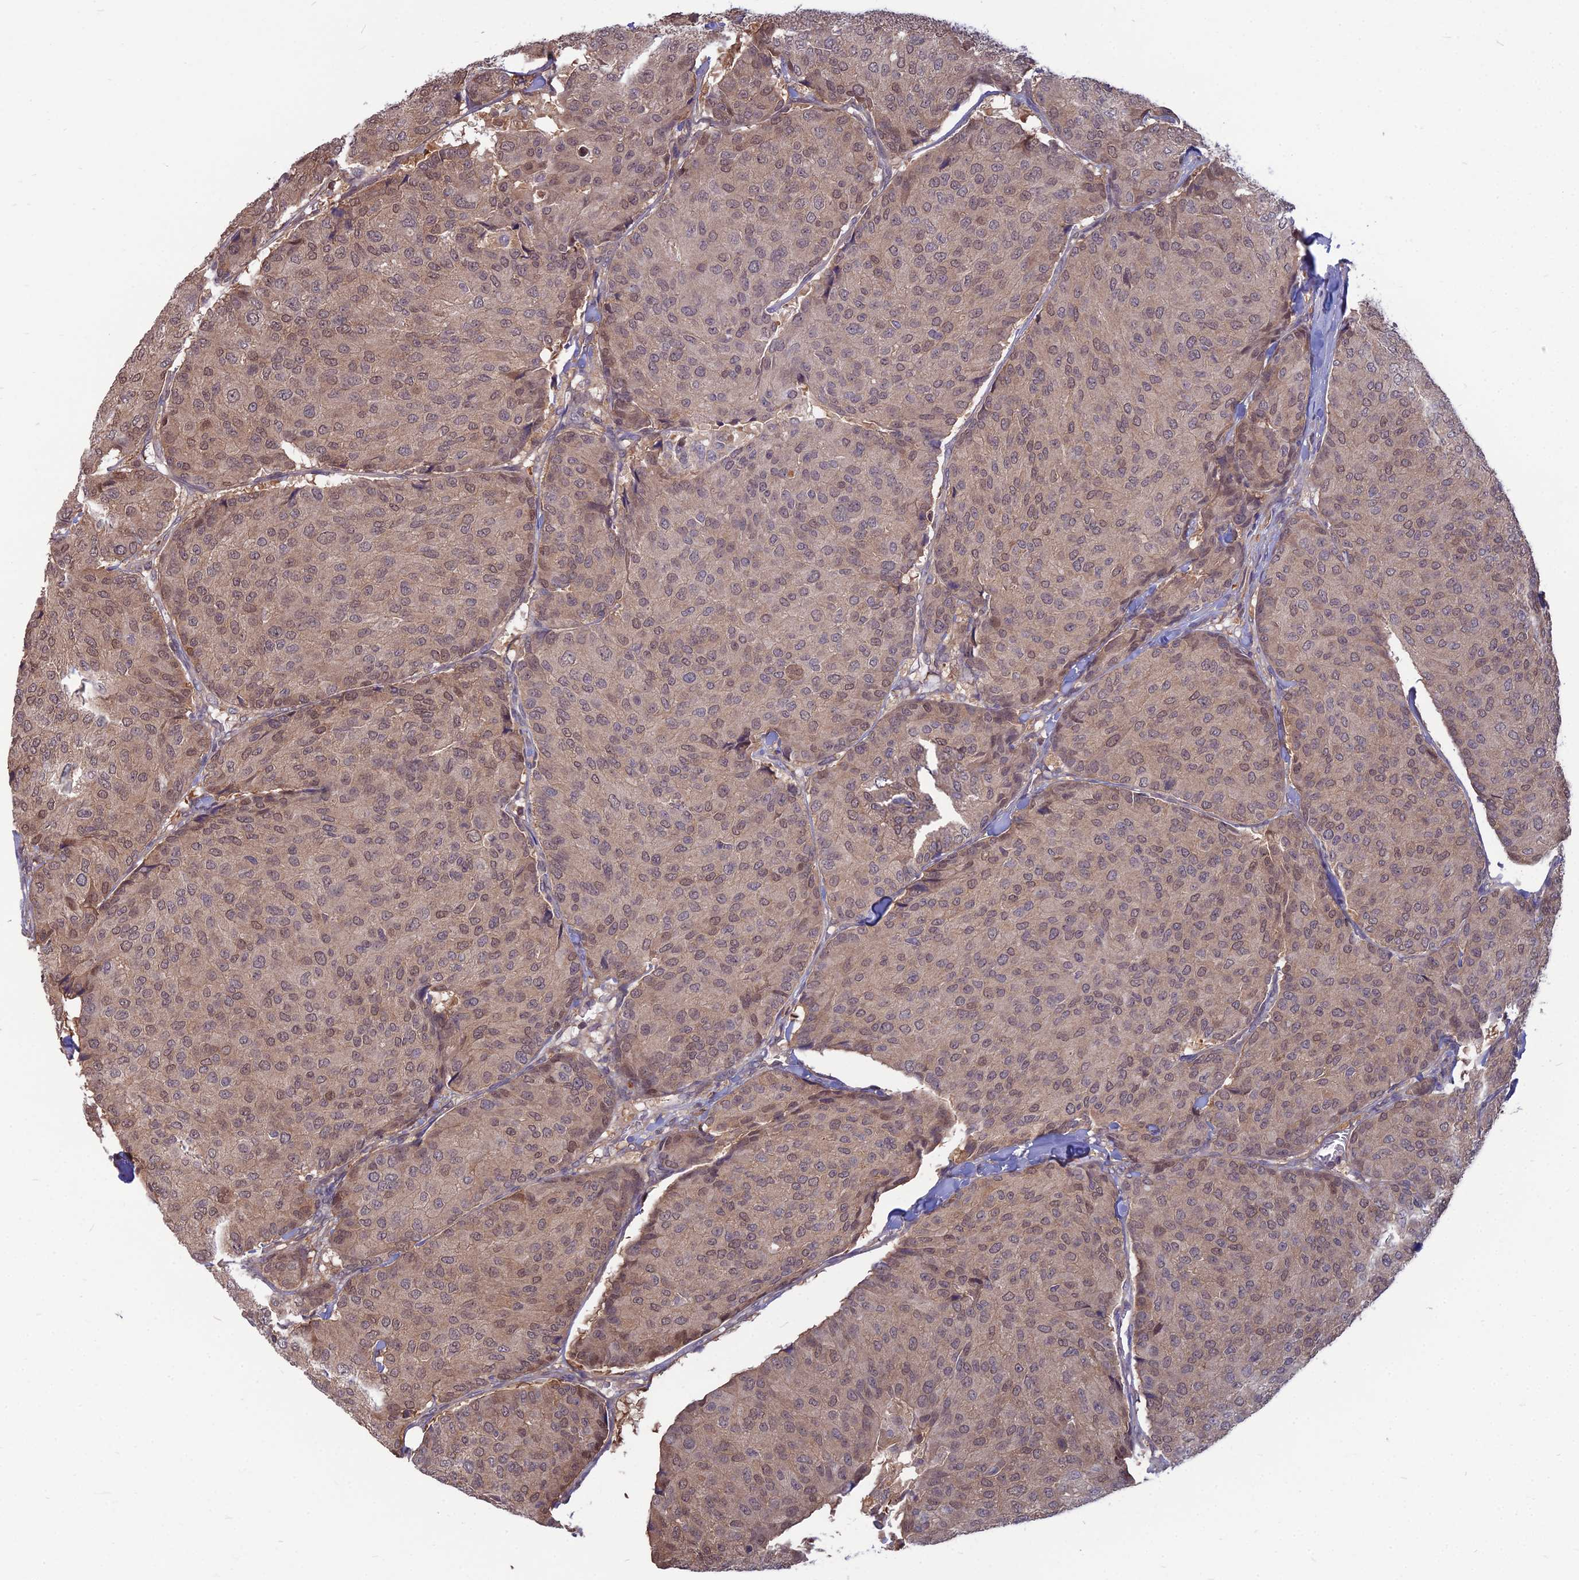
{"staining": {"intensity": "weak", "quantity": ">75%", "location": "cytoplasmic/membranous,nuclear"}, "tissue": "breast cancer", "cell_type": "Tumor cells", "image_type": "cancer", "snomed": [{"axis": "morphology", "description": "Duct carcinoma"}, {"axis": "topography", "description": "Breast"}], "caption": "Approximately >75% of tumor cells in human breast cancer (invasive ductal carcinoma) reveal weak cytoplasmic/membranous and nuclear protein expression as visualized by brown immunohistochemical staining.", "gene": "OPA3", "patient": {"sex": "female", "age": 75}}